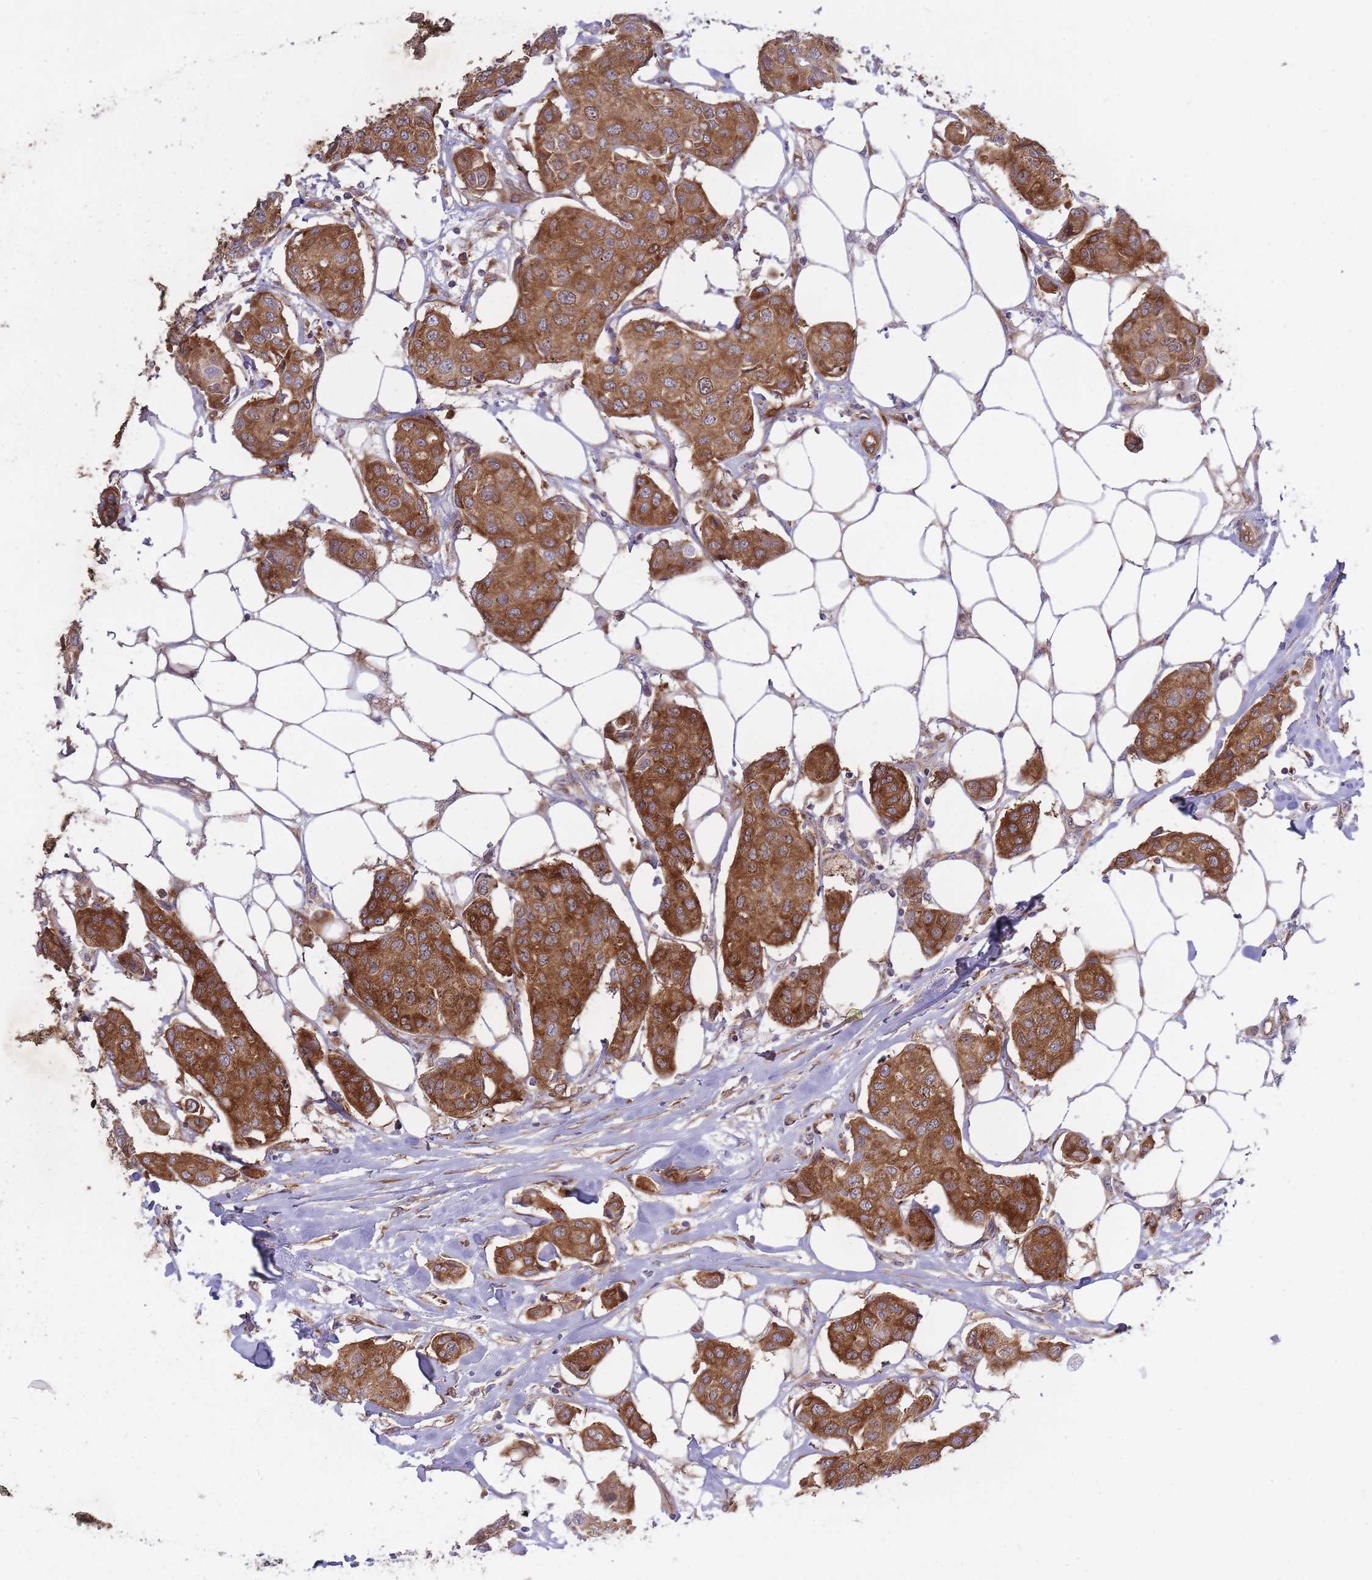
{"staining": {"intensity": "strong", "quantity": ">75%", "location": "cytoplasmic/membranous"}, "tissue": "breast cancer", "cell_type": "Tumor cells", "image_type": "cancer", "snomed": [{"axis": "morphology", "description": "Duct carcinoma"}, {"axis": "topography", "description": "Breast"}, {"axis": "topography", "description": "Lymph node"}], "caption": "A high amount of strong cytoplasmic/membranous positivity is identified in about >75% of tumor cells in breast cancer (invasive ductal carcinoma) tissue. The protein is stained brown, and the nuclei are stained in blue (DAB (3,3'-diaminobenzidine) IHC with brightfield microscopy, high magnification).", "gene": "CCDC124", "patient": {"sex": "female", "age": 80}}